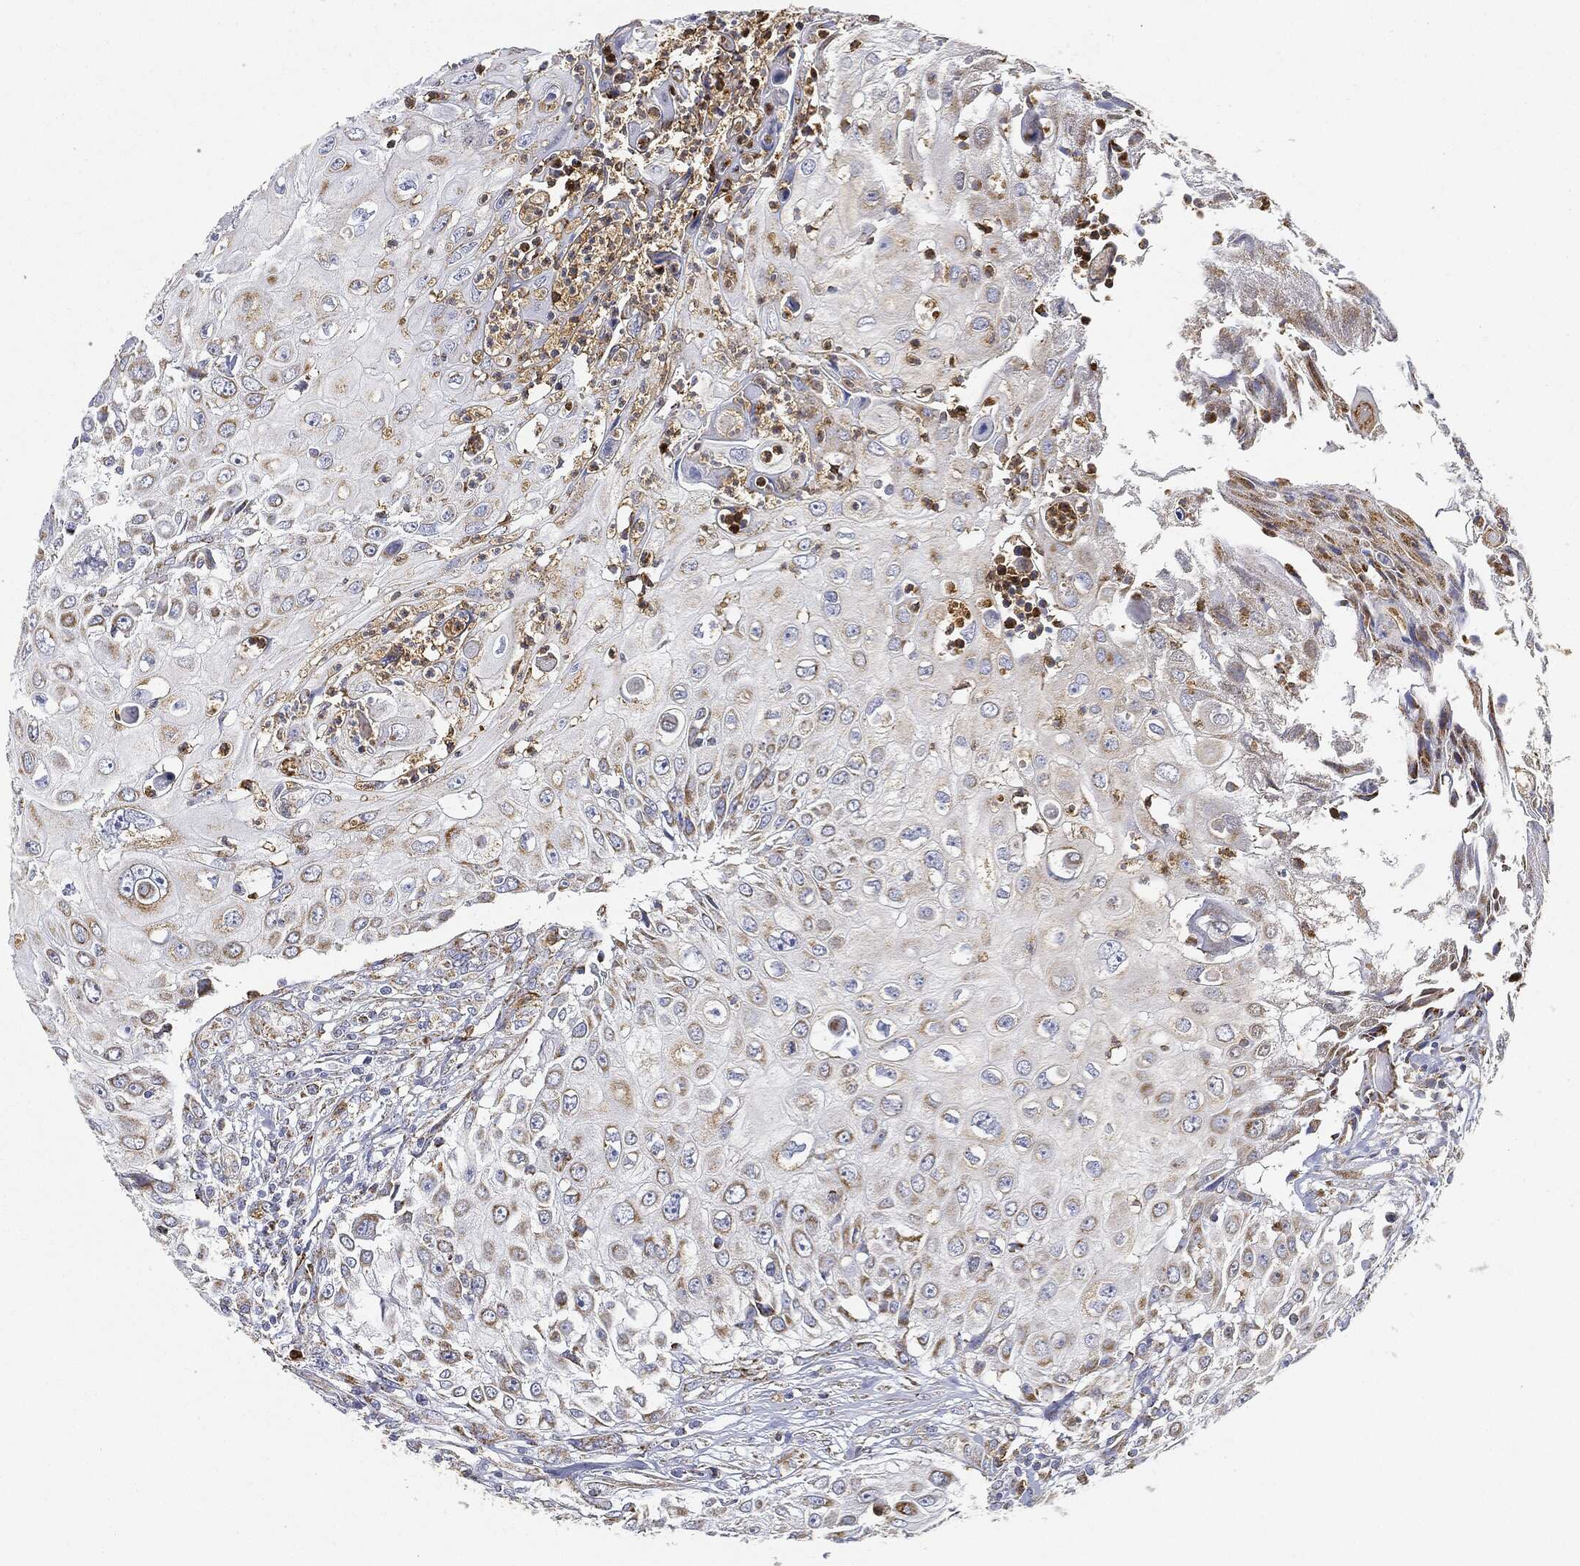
{"staining": {"intensity": "moderate", "quantity": "<25%", "location": "cytoplasmic/membranous"}, "tissue": "urothelial cancer", "cell_type": "Tumor cells", "image_type": "cancer", "snomed": [{"axis": "morphology", "description": "Urothelial carcinoma, High grade"}, {"axis": "topography", "description": "Urinary bladder"}], "caption": "A photomicrograph of urothelial cancer stained for a protein shows moderate cytoplasmic/membranous brown staining in tumor cells. Nuclei are stained in blue.", "gene": "CAPN15", "patient": {"sex": "female", "age": 79}}